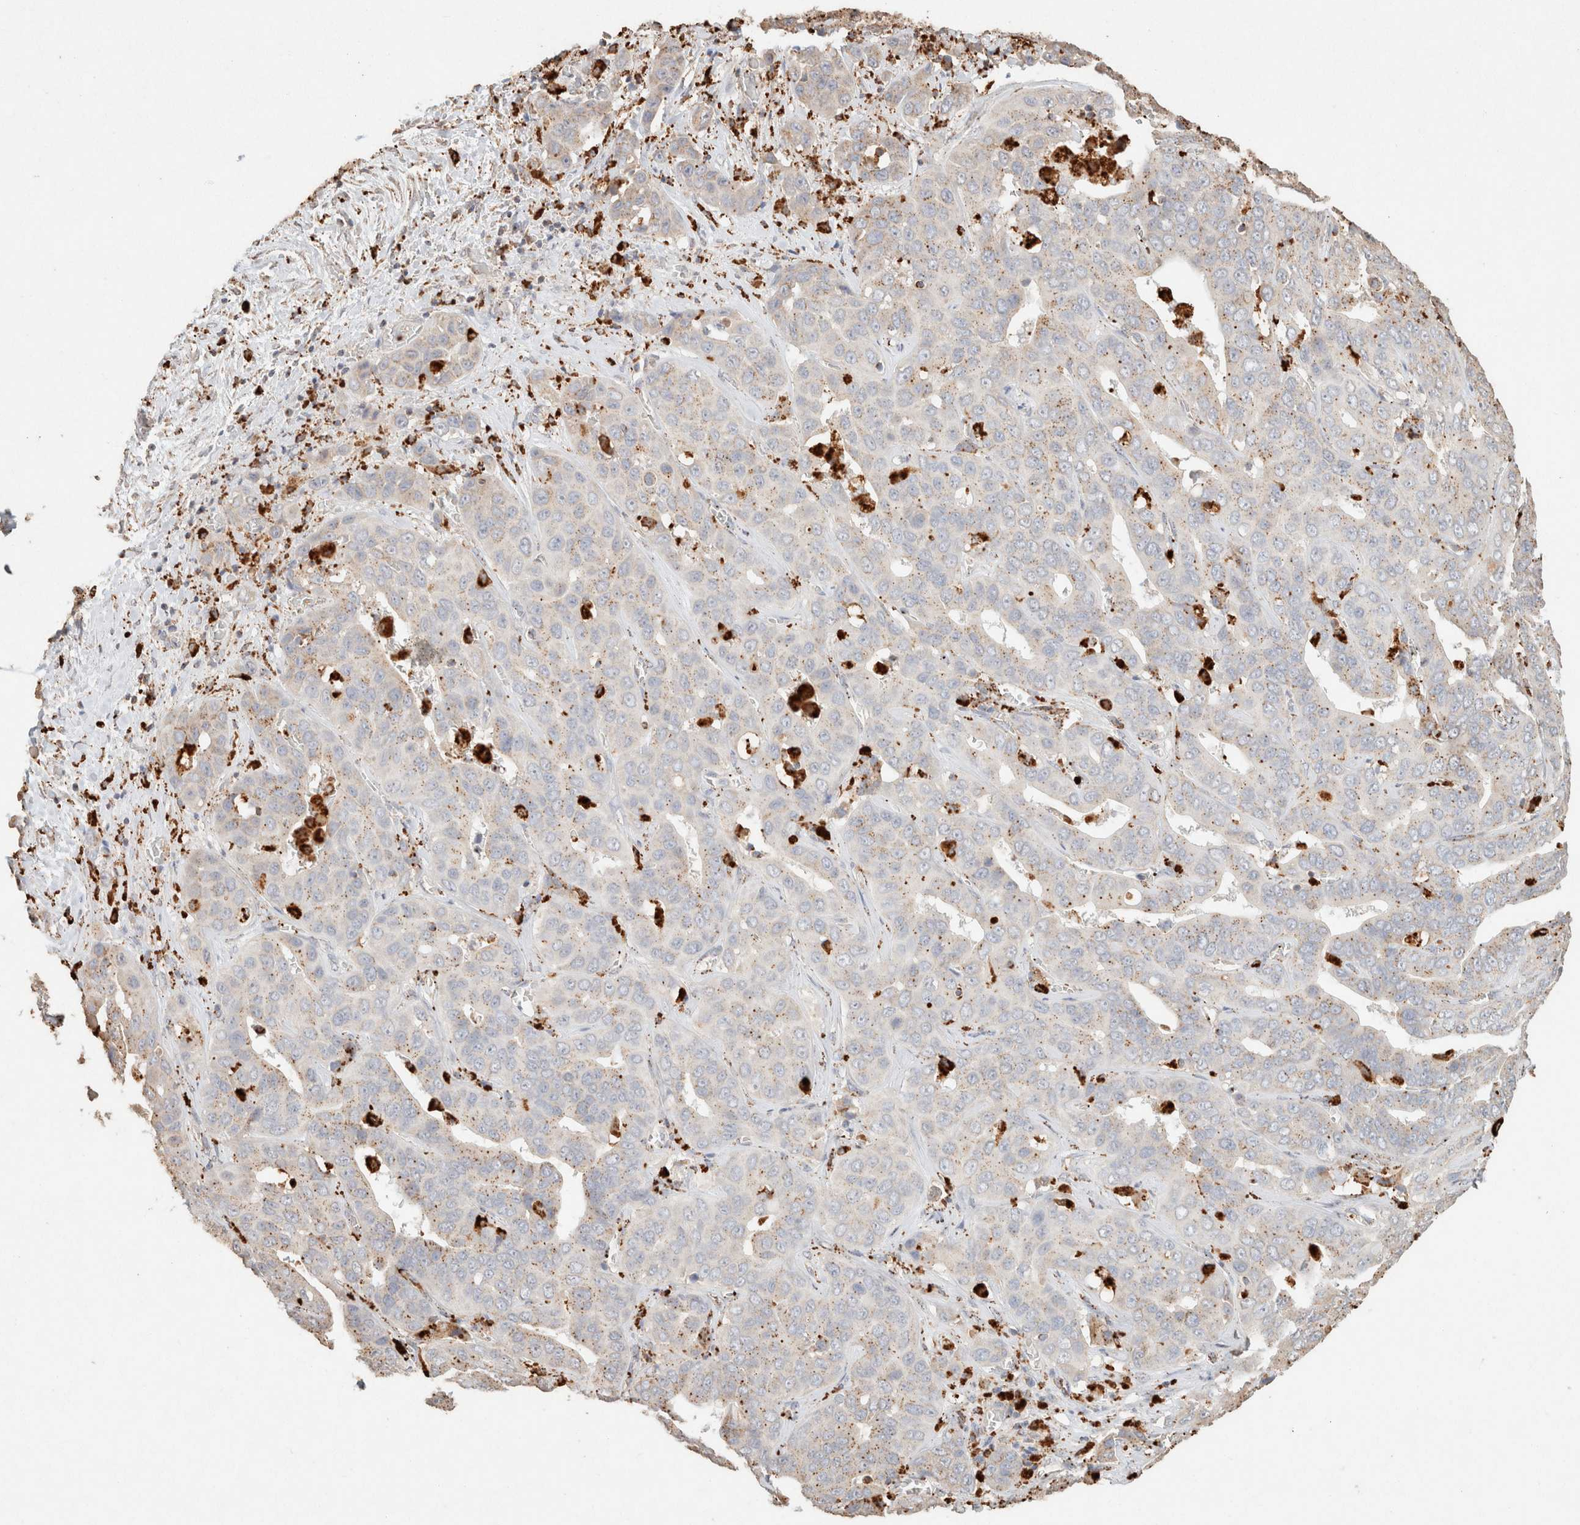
{"staining": {"intensity": "weak", "quantity": ">75%", "location": "cytoplasmic/membranous"}, "tissue": "liver cancer", "cell_type": "Tumor cells", "image_type": "cancer", "snomed": [{"axis": "morphology", "description": "Cholangiocarcinoma"}, {"axis": "topography", "description": "Liver"}], "caption": "IHC (DAB (3,3'-diaminobenzidine)) staining of human cholangiocarcinoma (liver) displays weak cytoplasmic/membranous protein positivity in approximately >75% of tumor cells. (DAB = brown stain, brightfield microscopy at high magnification).", "gene": "CTSC", "patient": {"sex": "female", "age": 52}}